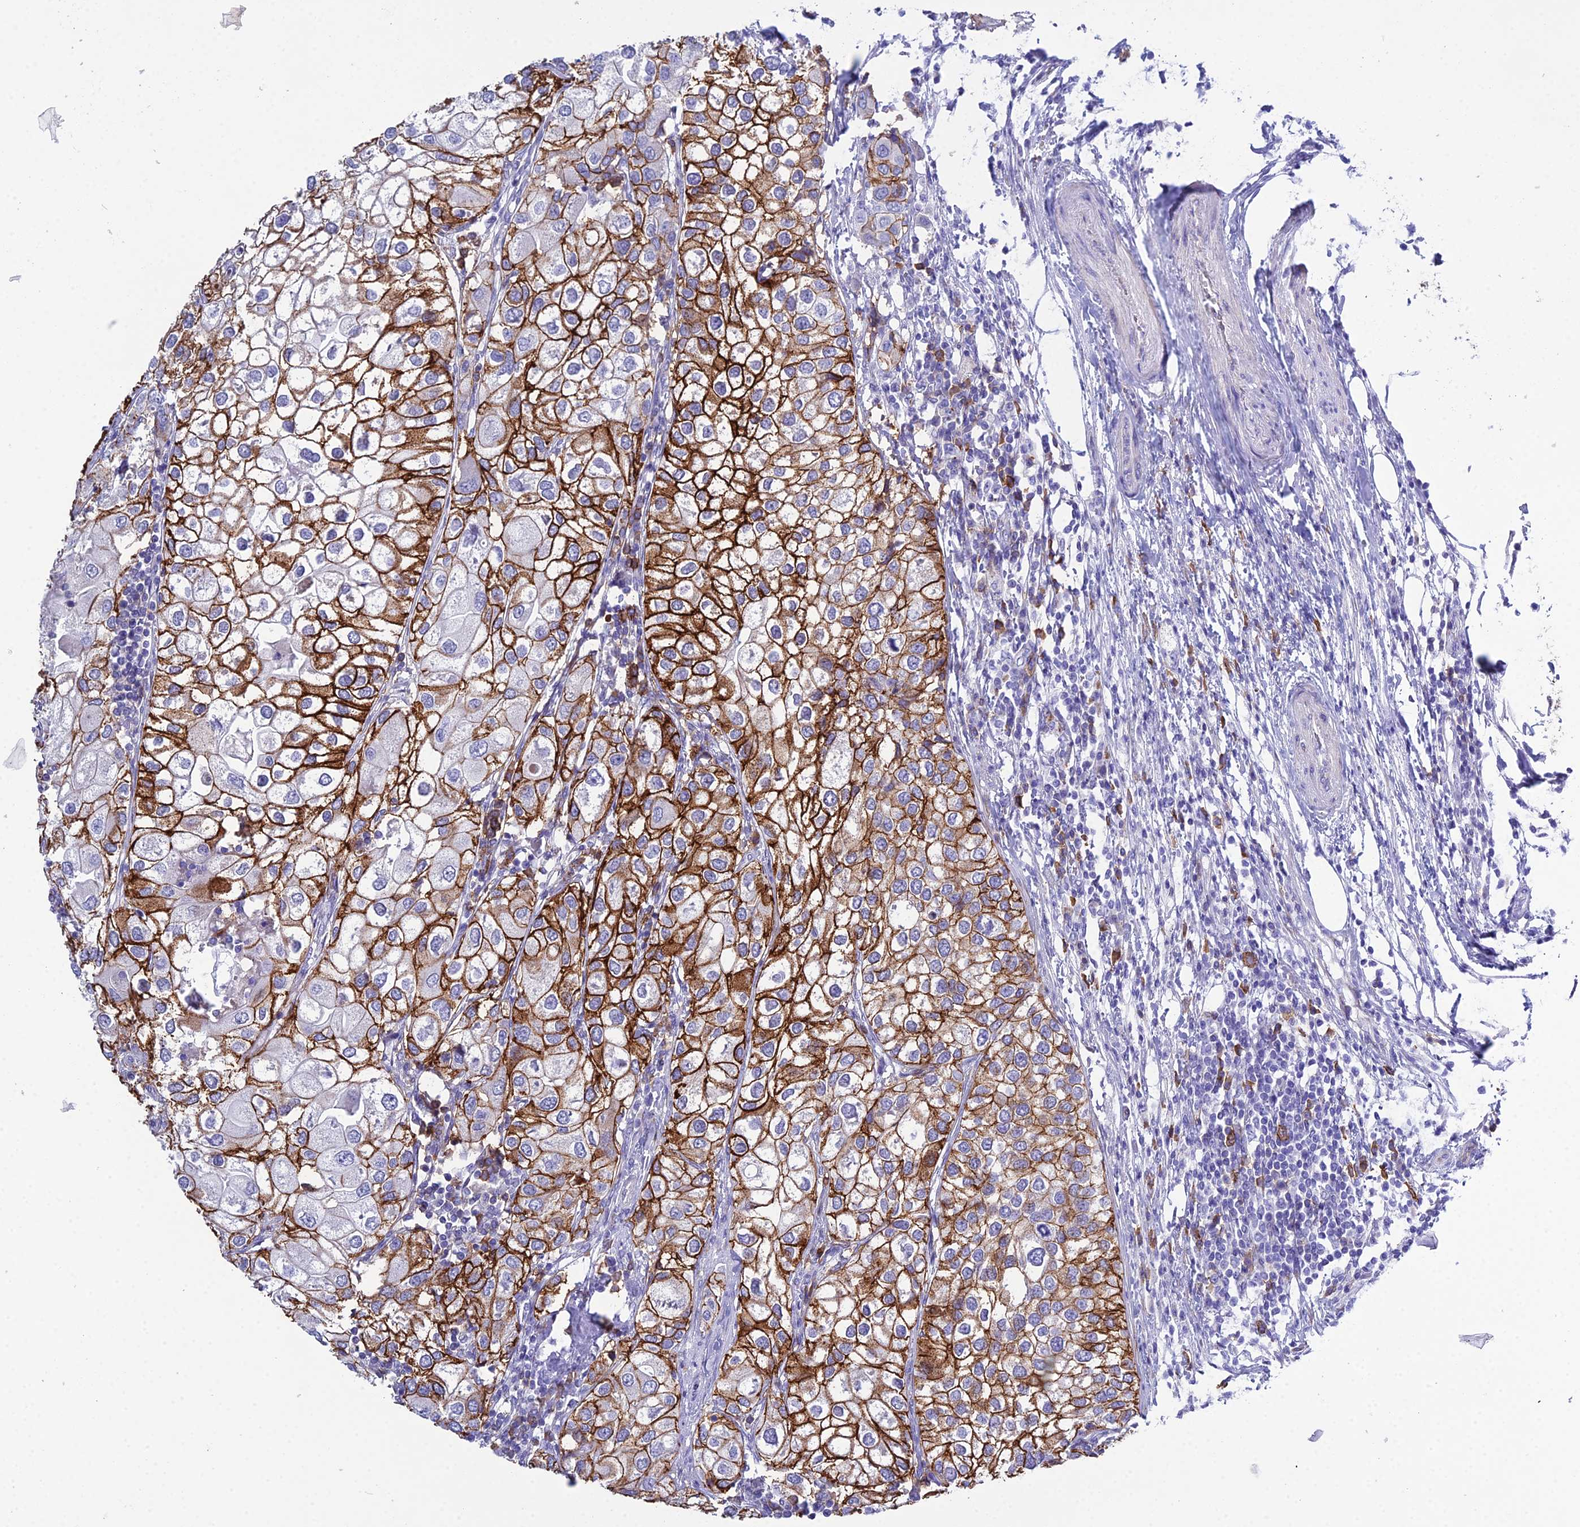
{"staining": {"intensity": "strong", "quantity": ">75%", "location": "cytoplasmic/membranous"}, "tissue": "urothelial cancer", "cell_type": "Tumor cells", "image_type": "cancer", "snomed": [{"axis": "morphology", "description": "Urothelial carcinoma, High grade"}, {"axis": "topography", "description": "Urinary bladder"}], "caption": "Tumor cells display strong cytoplasmic/membranous expression in about >75% of cells in urothelial carcinoma (high-grade). (DAB IHC, brown staining for protein, blue staining for nuclei).", "gene": "OR1Q1", "patient": {"sex": "male", "age": 64}}